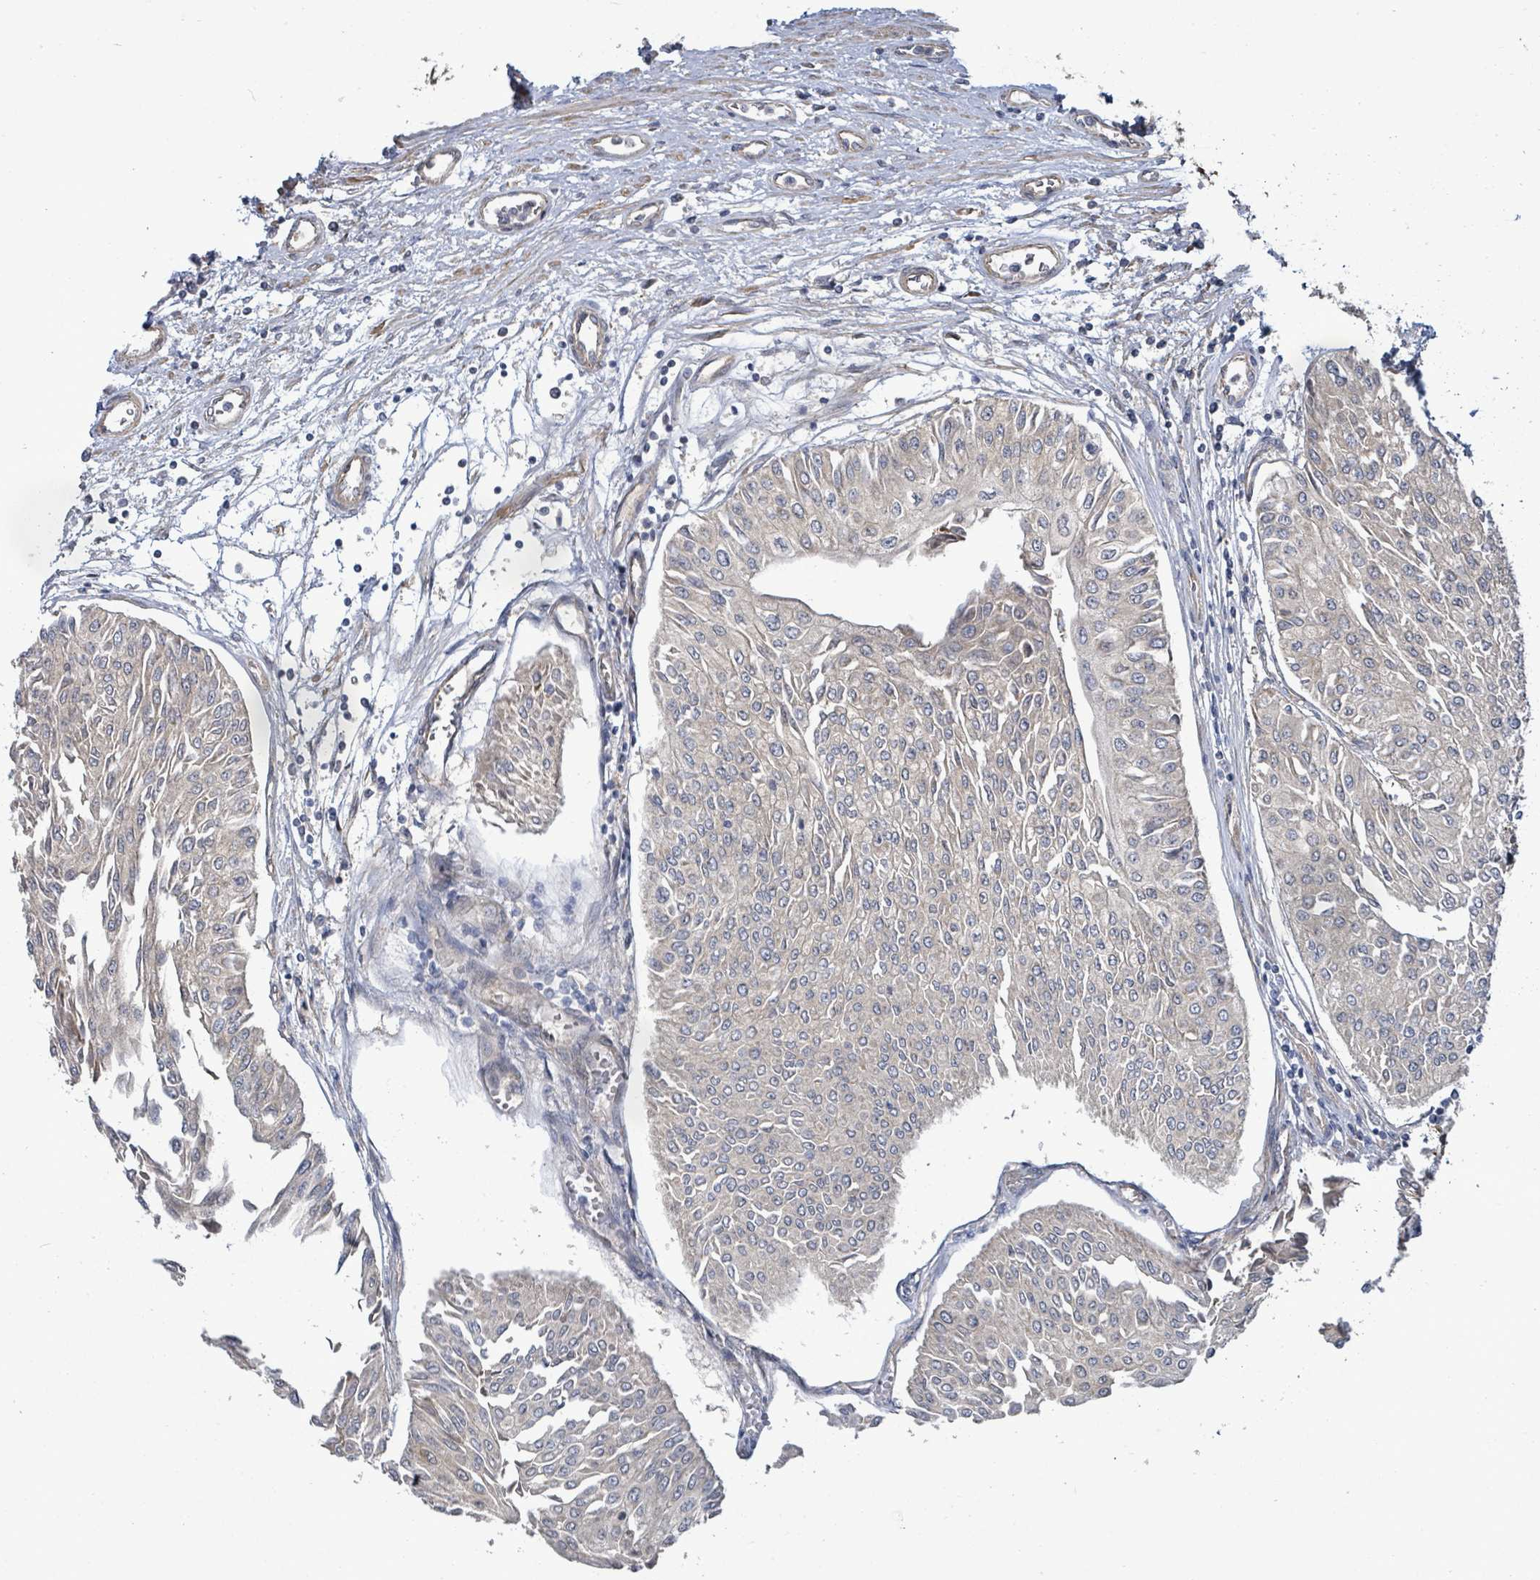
{"staining": {"intensity": "weak", "quantity": "<25%", "location": "cytoplasmic/membranous"}, "tissue": "urothelial cancer", "cell_type": "Tumor cells", "image_type": "cancer", "snomed": [{"axis": "morphology", "description": "Urothelial carcinoma, Low grade"}, {"axis": "topography", "description": "Urinary bladder"}], "caption": "Histopathology image shows no protein positivity in tumor cells of low-grade urothelial carcinoma tissue.", "gene": "KBTBD11", "patient": {"sex": "male", "age": 67}}